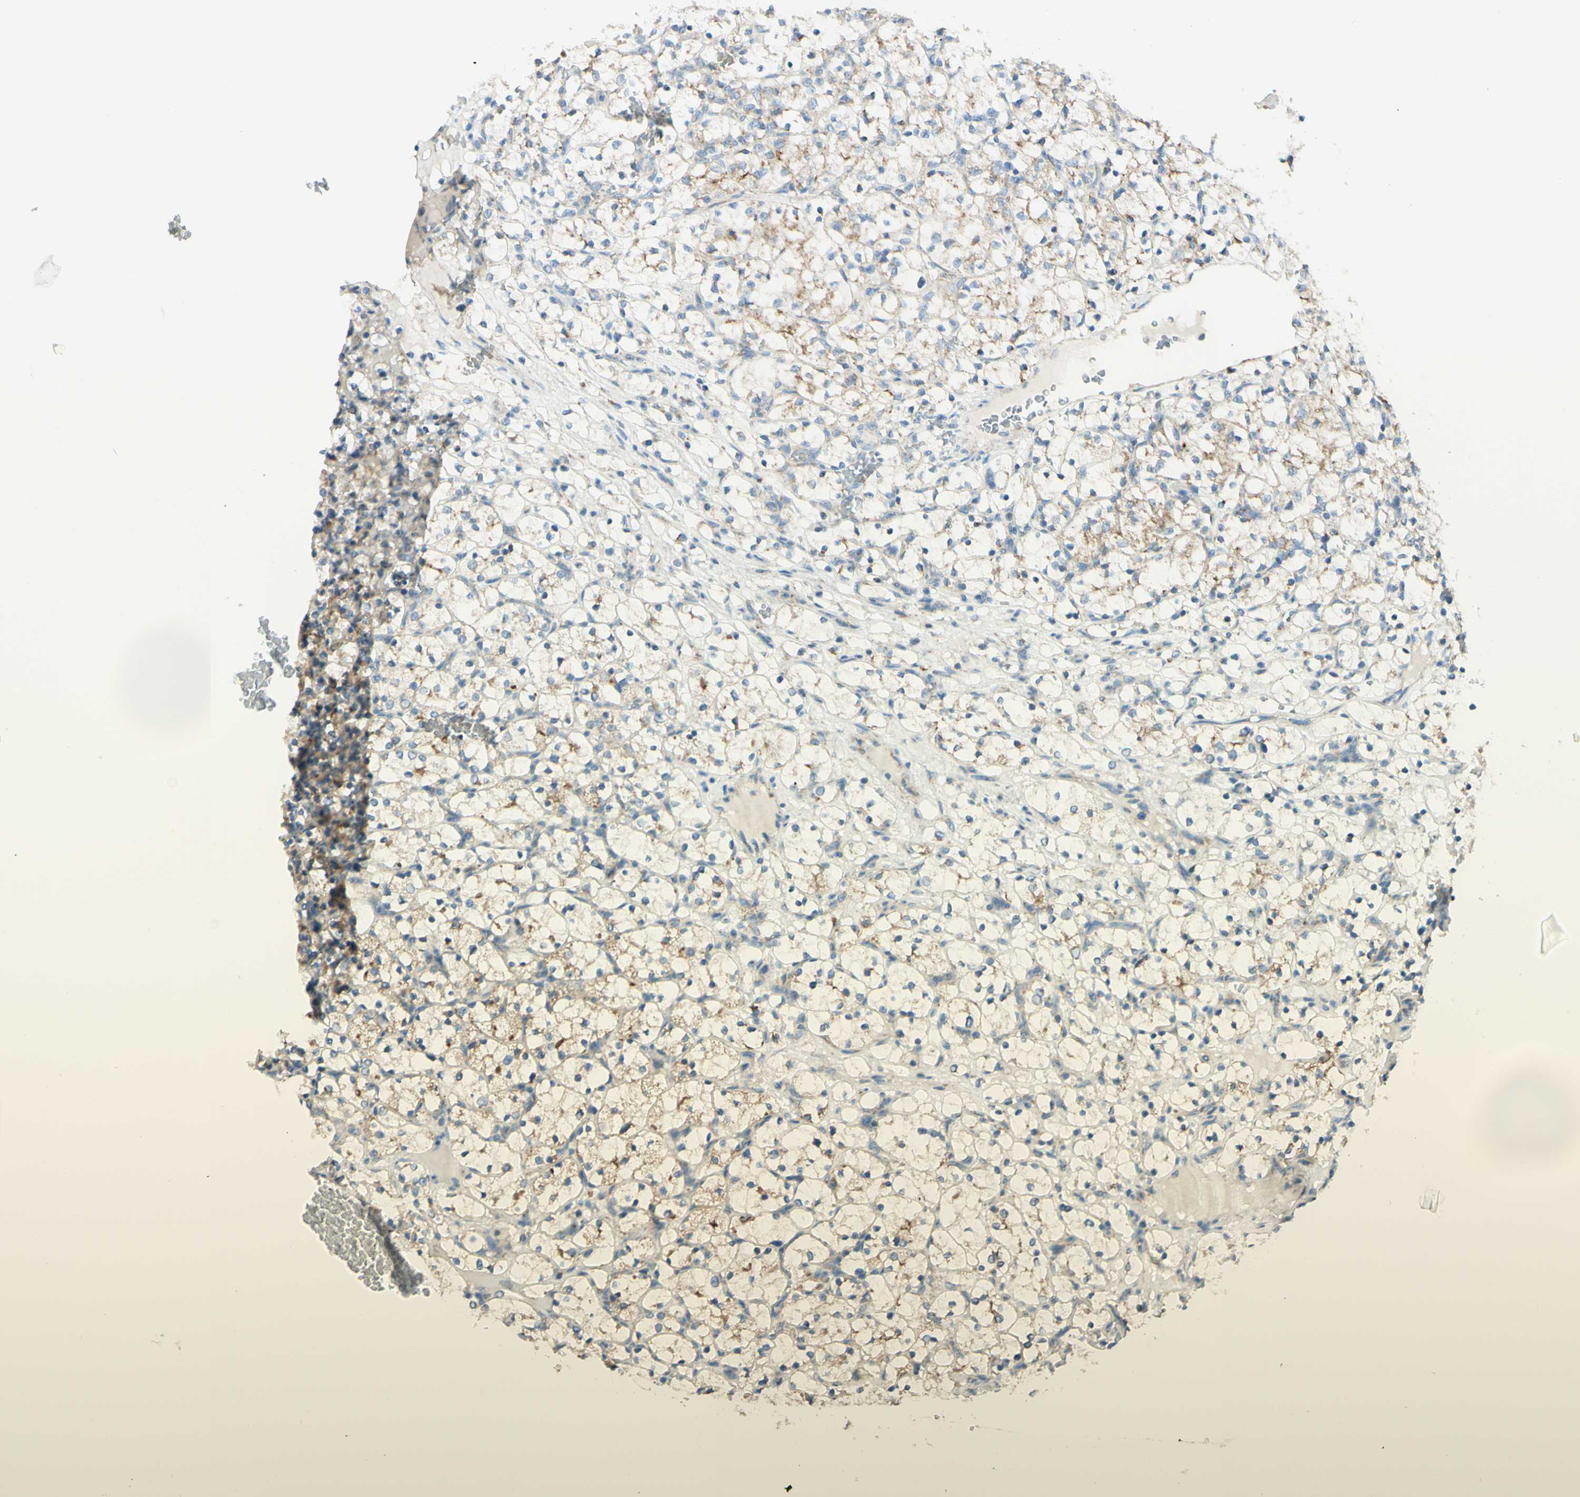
{"staining": {"intensity": "weak", "quantity": "25%-75%", "location": "cytoplasmic/membranous"}, "tissue": "renal cancer", "cell_type": "Tumor cells", "image_type": "cancer", "snomed": [{"axis": "morphology", "description": "Adenocarcinoma, NOS"}, {"axis": "topography", "description": "Kidney"}], "caption": "Weak cytoplasmic/membranous staining for a protein is present in about 25%-75% of tumor cells of renal adenocarcinoma using IHC.", "gene": "ARMC10", "patient": {"sex": "female", "age": 69}}